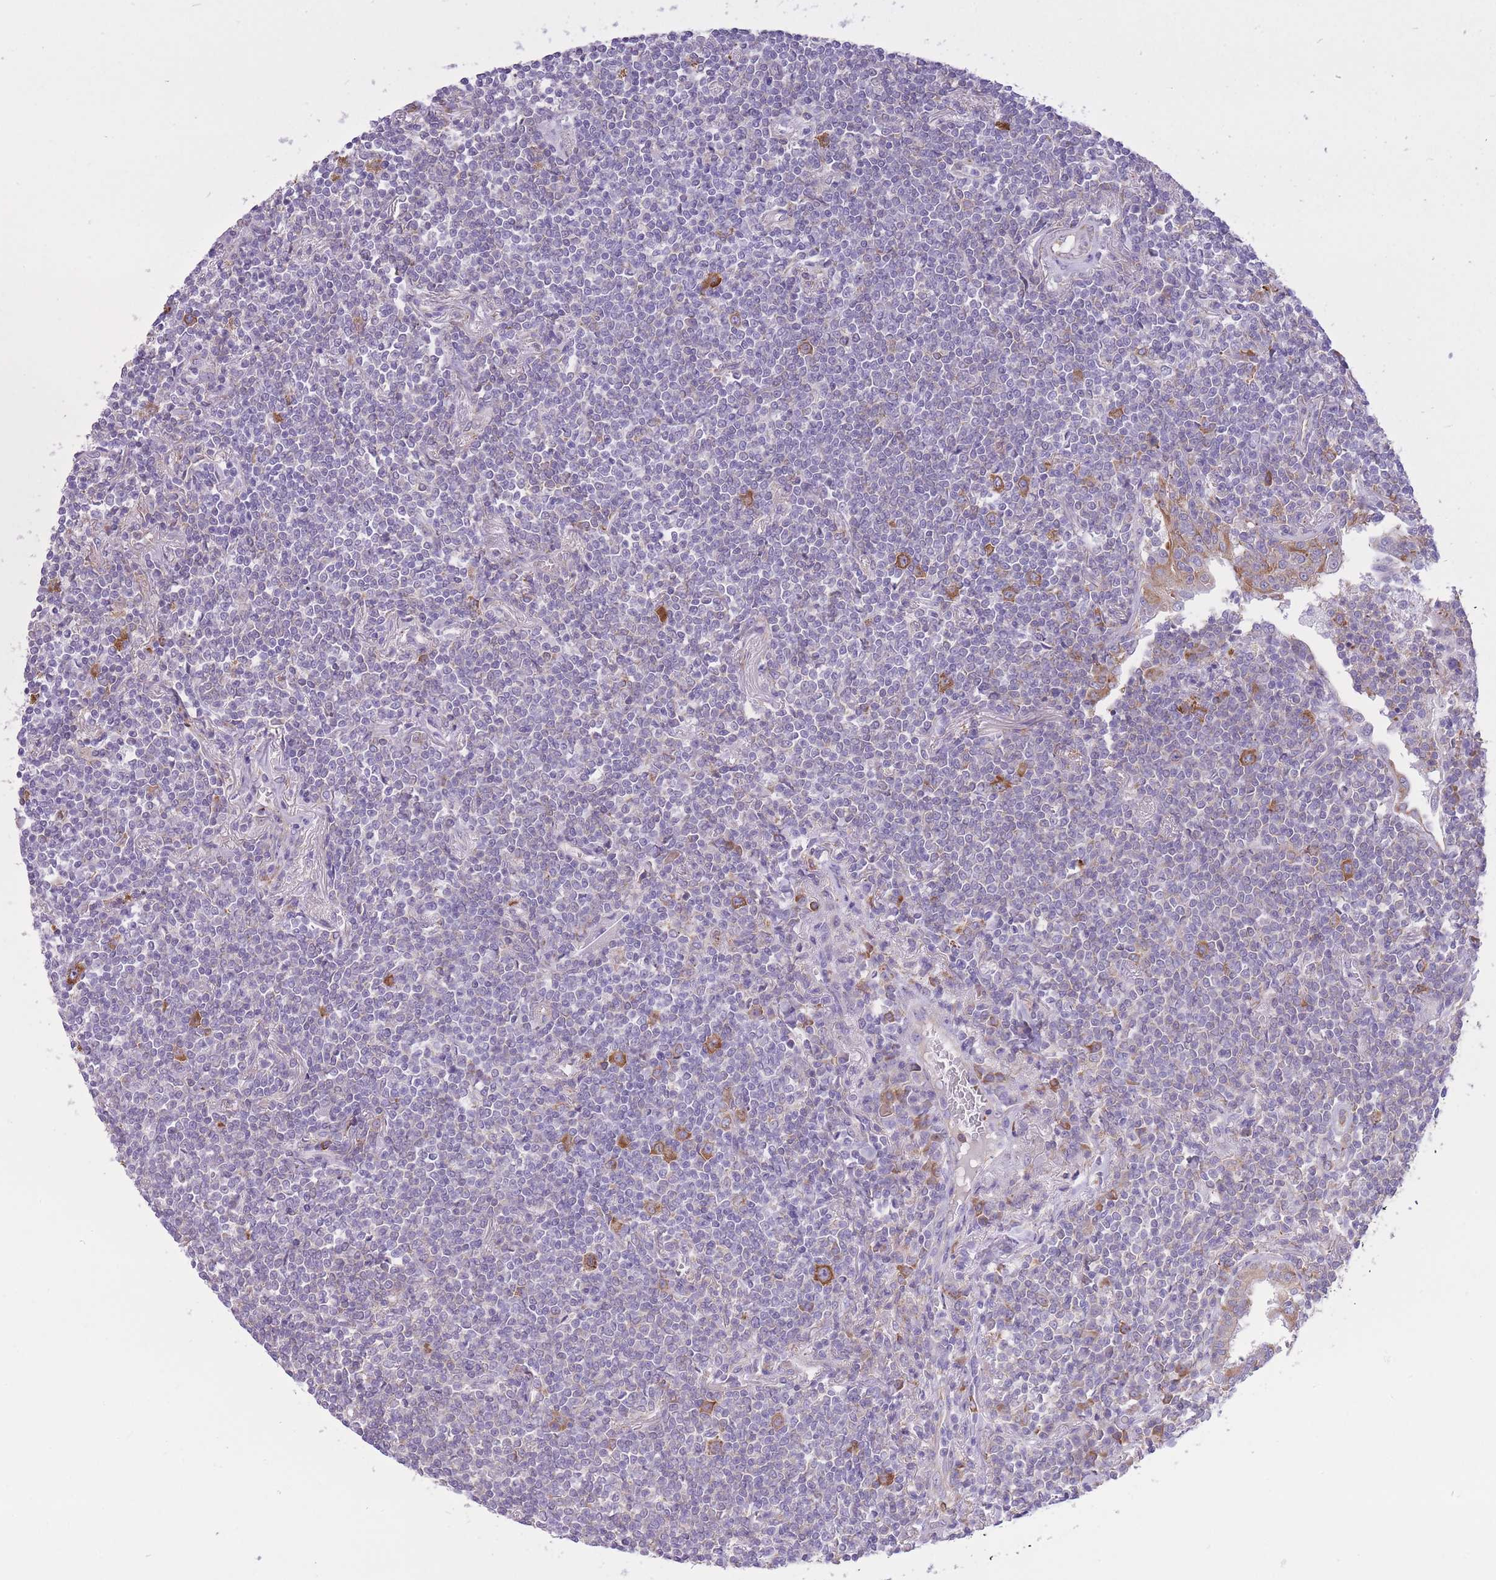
{"staining": {"intensity": "negative", "quantity": "none", "location": "none"}, "tissue": "lymphoma", "cell_type": "Tumor cells", "image_type": "cancer", "snomed": [{"axis": "morphology", "description": "Malignant lymphoma, non-Hodgkin's type, Low grade"}, {"axis": "topography", "description": "Lung"}], "caption": "This is an immunohistochemistry (IHC) photomicrograph of human lymphoma. There is no staining in tumor cells.", "gene": "ZNF501", "patient": {"sex": "female", "age": 71}}